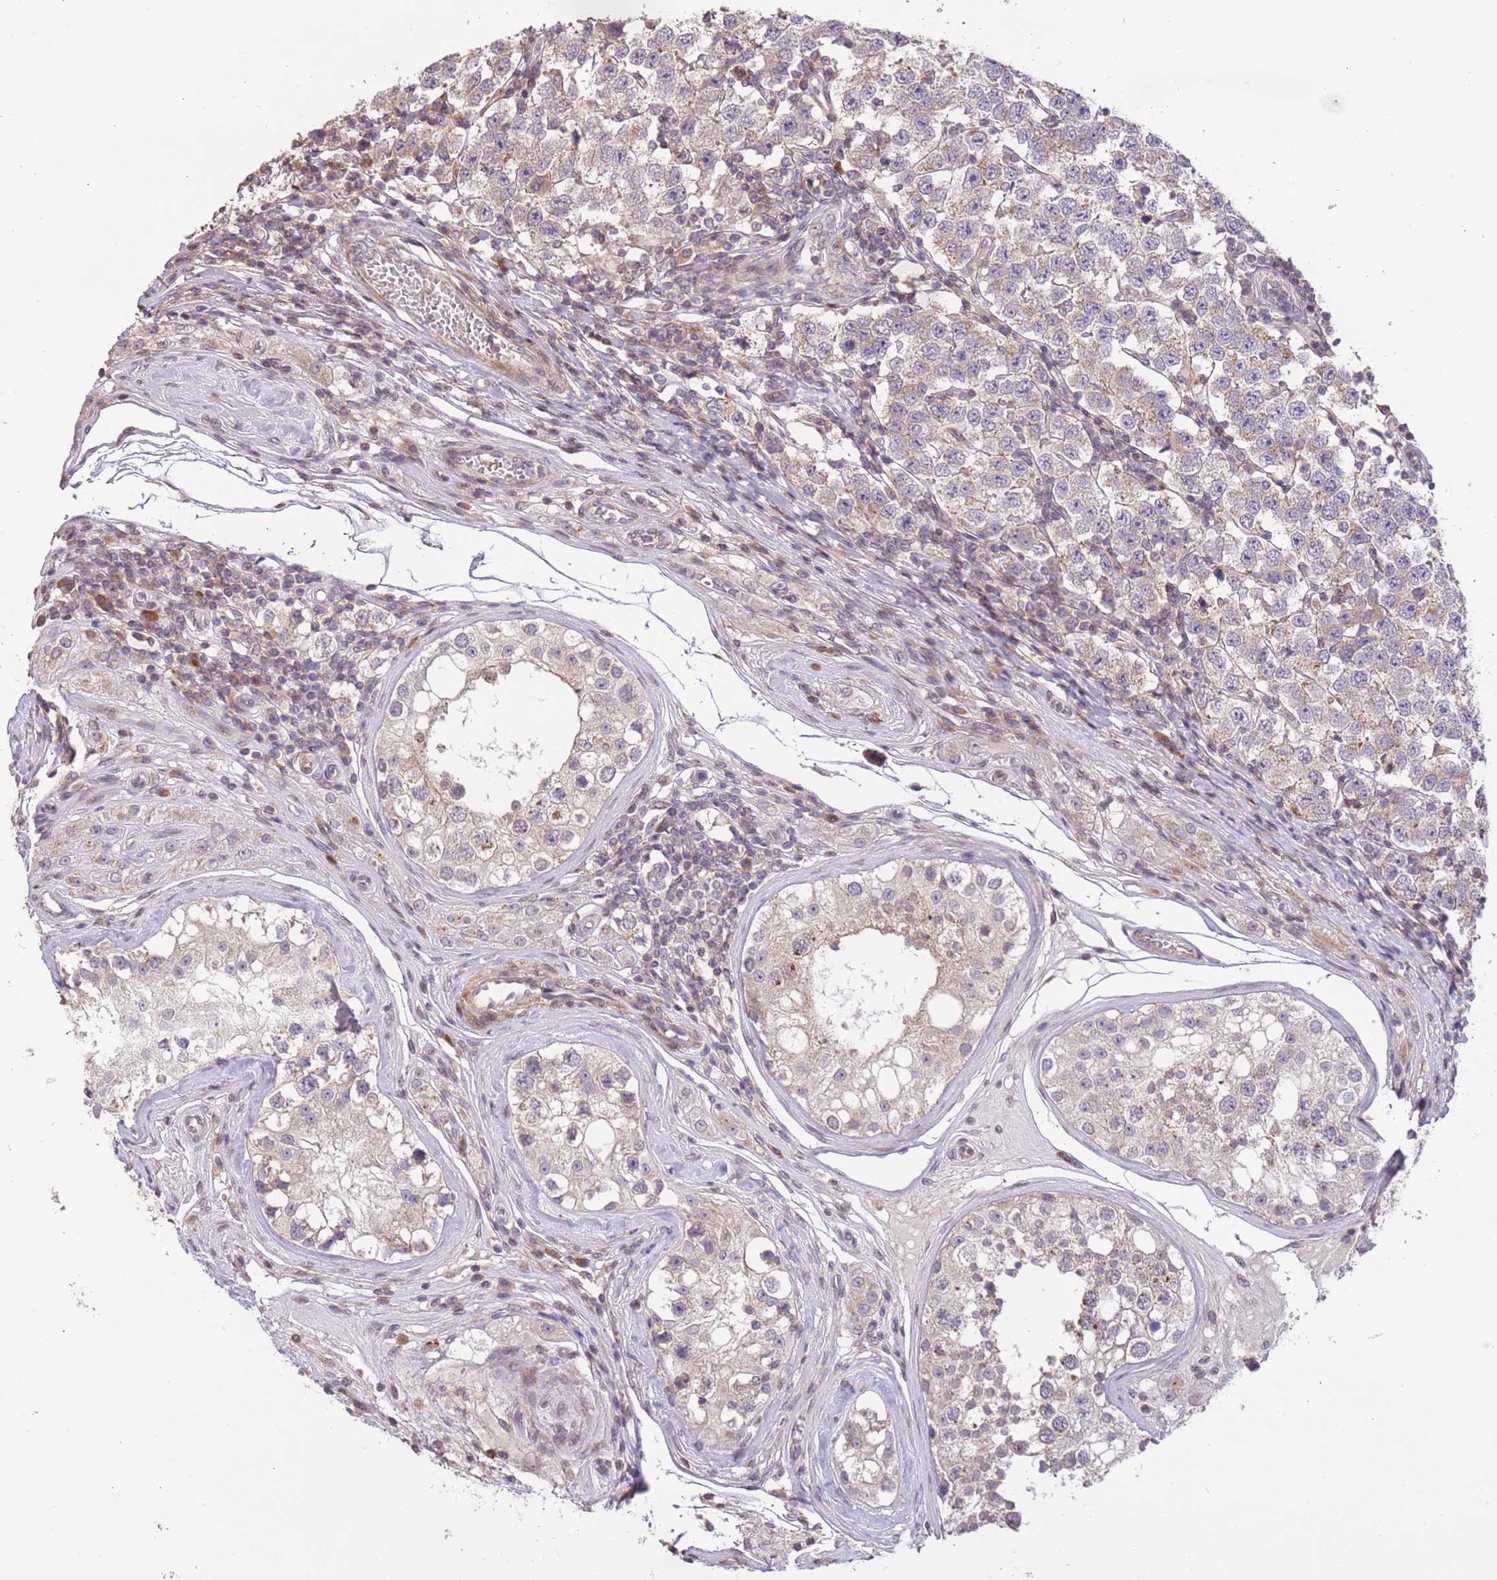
{"staining": {"intensity": "weak", "quantity": "25%-75%", "location": "cytoplasmic/membranous"}, "tissue": "testis cancer", "cell_type": "Tumor cells", "image_type": "cancer", "snomed": [{"axis": "morphology", "description": "Seminoma, NOS"}, {"axis": "topography", "description": "Testis"}], "caption": "Immunohistochemistry (IHC) micrograph of human seminoma (testis) stained for a protein (brown), which displays low levels of weak cytoplasmic/membranous expression in approximately 25%-75% of tumor cells.", "gene": "SLC16A4", "patient": {"sex": "male", "age": 34}}